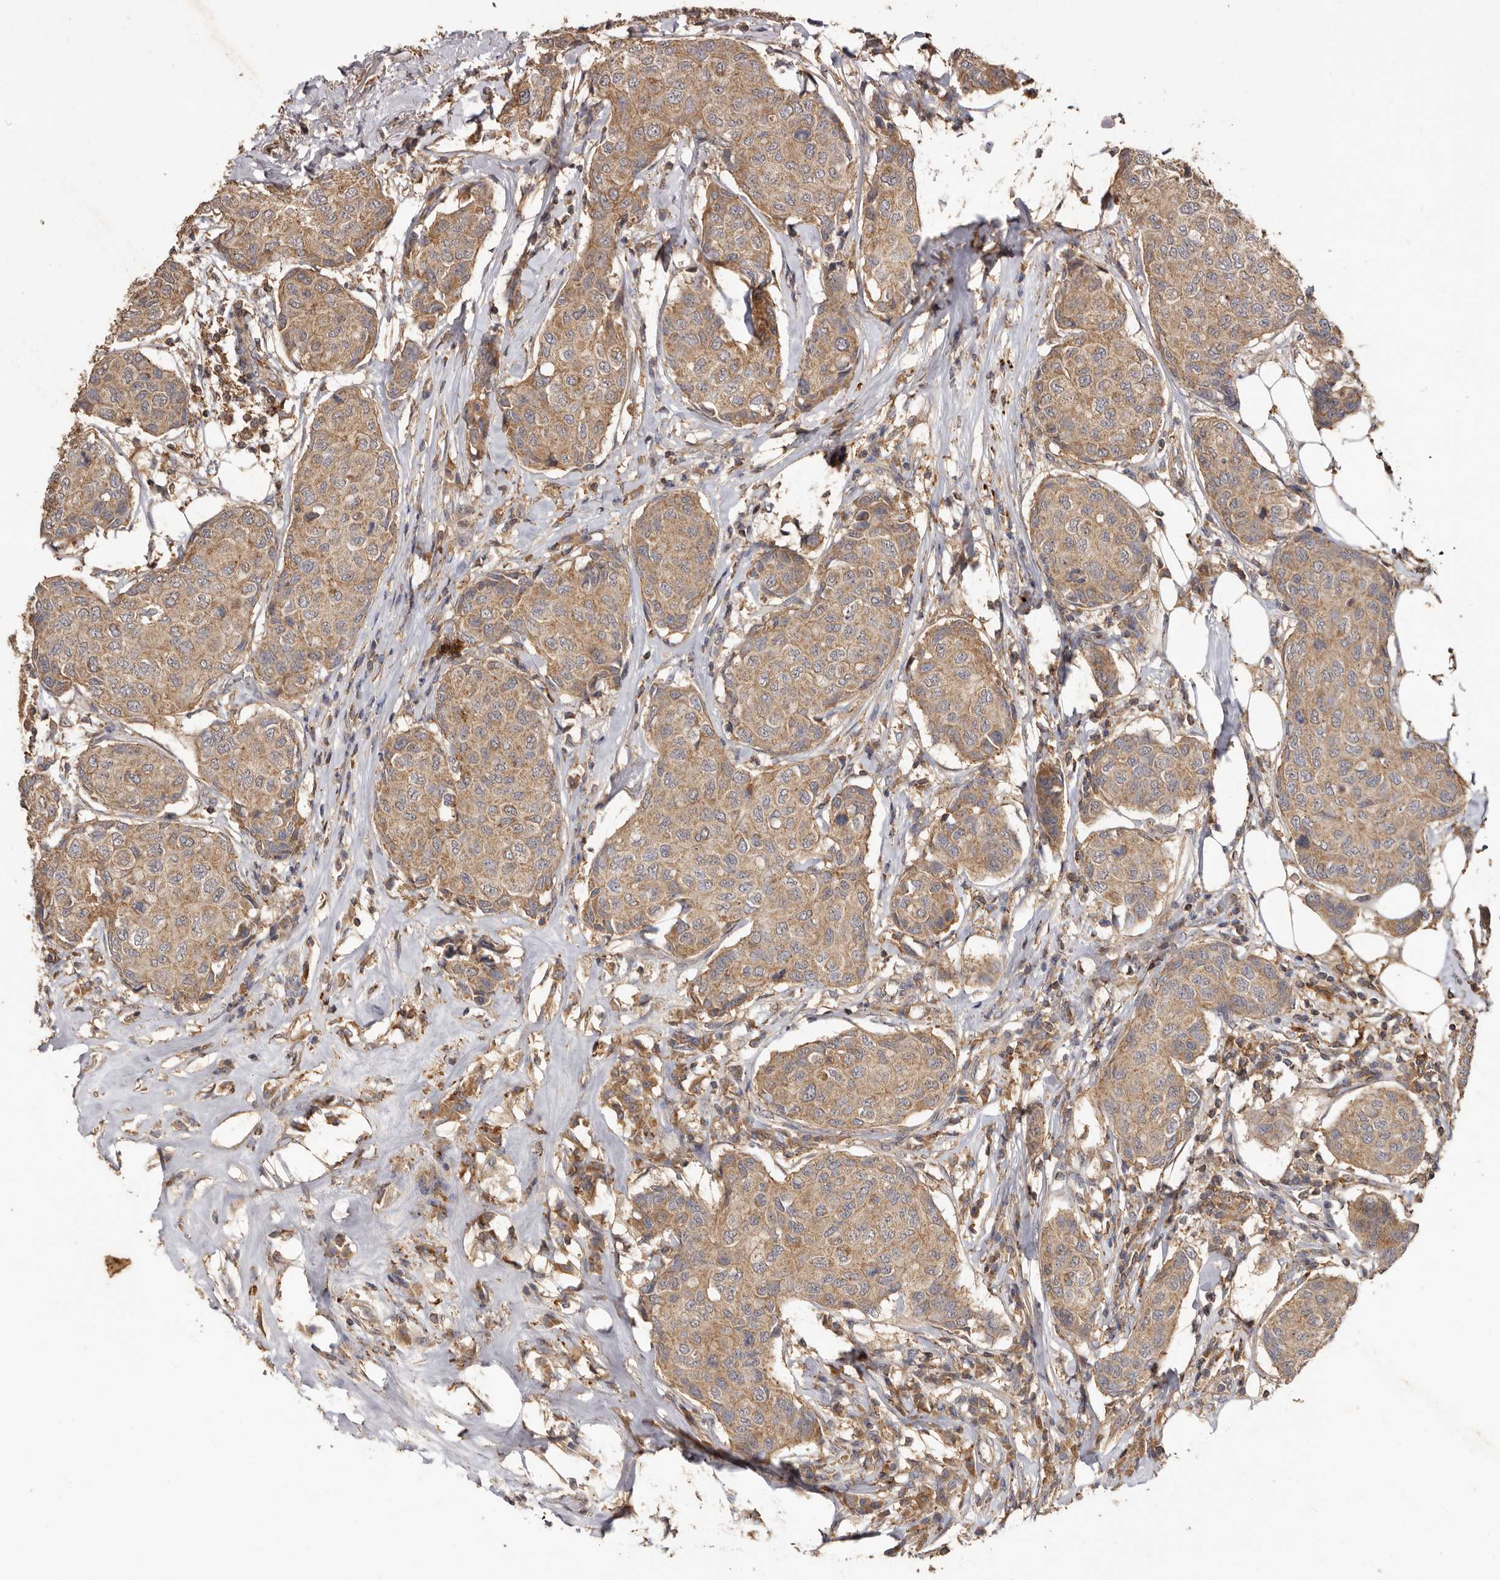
{"staining": {"intensity": "moderate", "quantity": ">75%", "location": "cytoplasmic/membranous"}, "tissue": "breast cancer", "cell_type": "Tumor cells", "image_type": "cancer", "snomed": [{"axis": "morphology", "description": "Duct carcinoma"}, {"axis": "topography", "description": "Breast"}], "caption": "This image reveals immunohistochemistry staining of breast infiltrating ductal carcinoma, with medium moderate cytoplasmic/membranous staining in approximately >75% of tumor cells.", "gene": "RWDD1", "patient": {"sex": "female", "age": 80}}